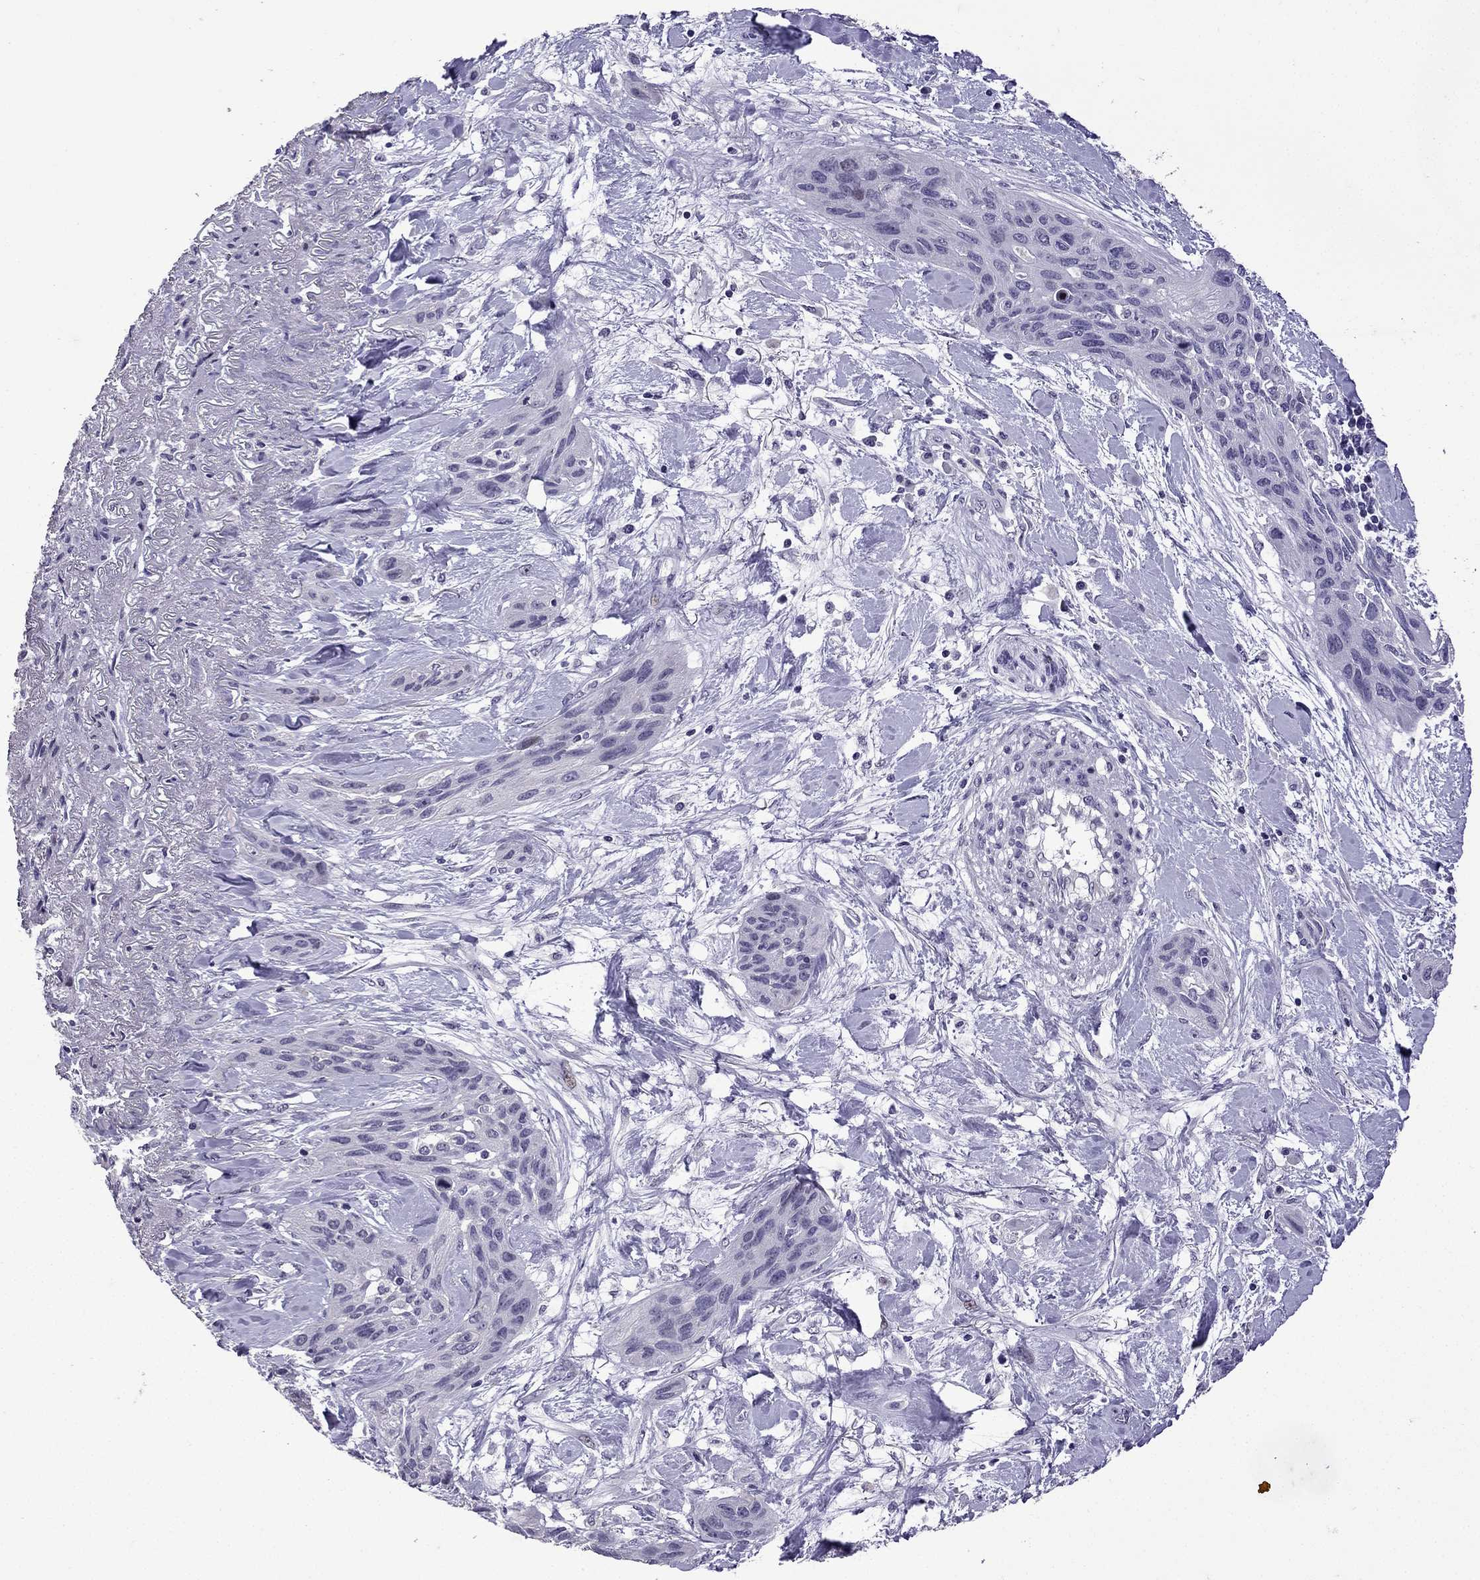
{"staining": {"intensity": "negative", "quantity": "none", "location": "none"}, "tissue": "lung cancer", "cell_type": "Tumor cells", "image_type": "cancer", "snomed": [{"axis": "morphology", "description": "Squamous cell carcinoma, NOS"}, {"axis": "topography", "description": "Lung"}], "caption": "A histopathology image of lung squamous cell carcinoma stained for a protein demonstrates no brown staining in tumor cells.", "gene": "TTN", "patient": {"sex": "female", "age": 70}}